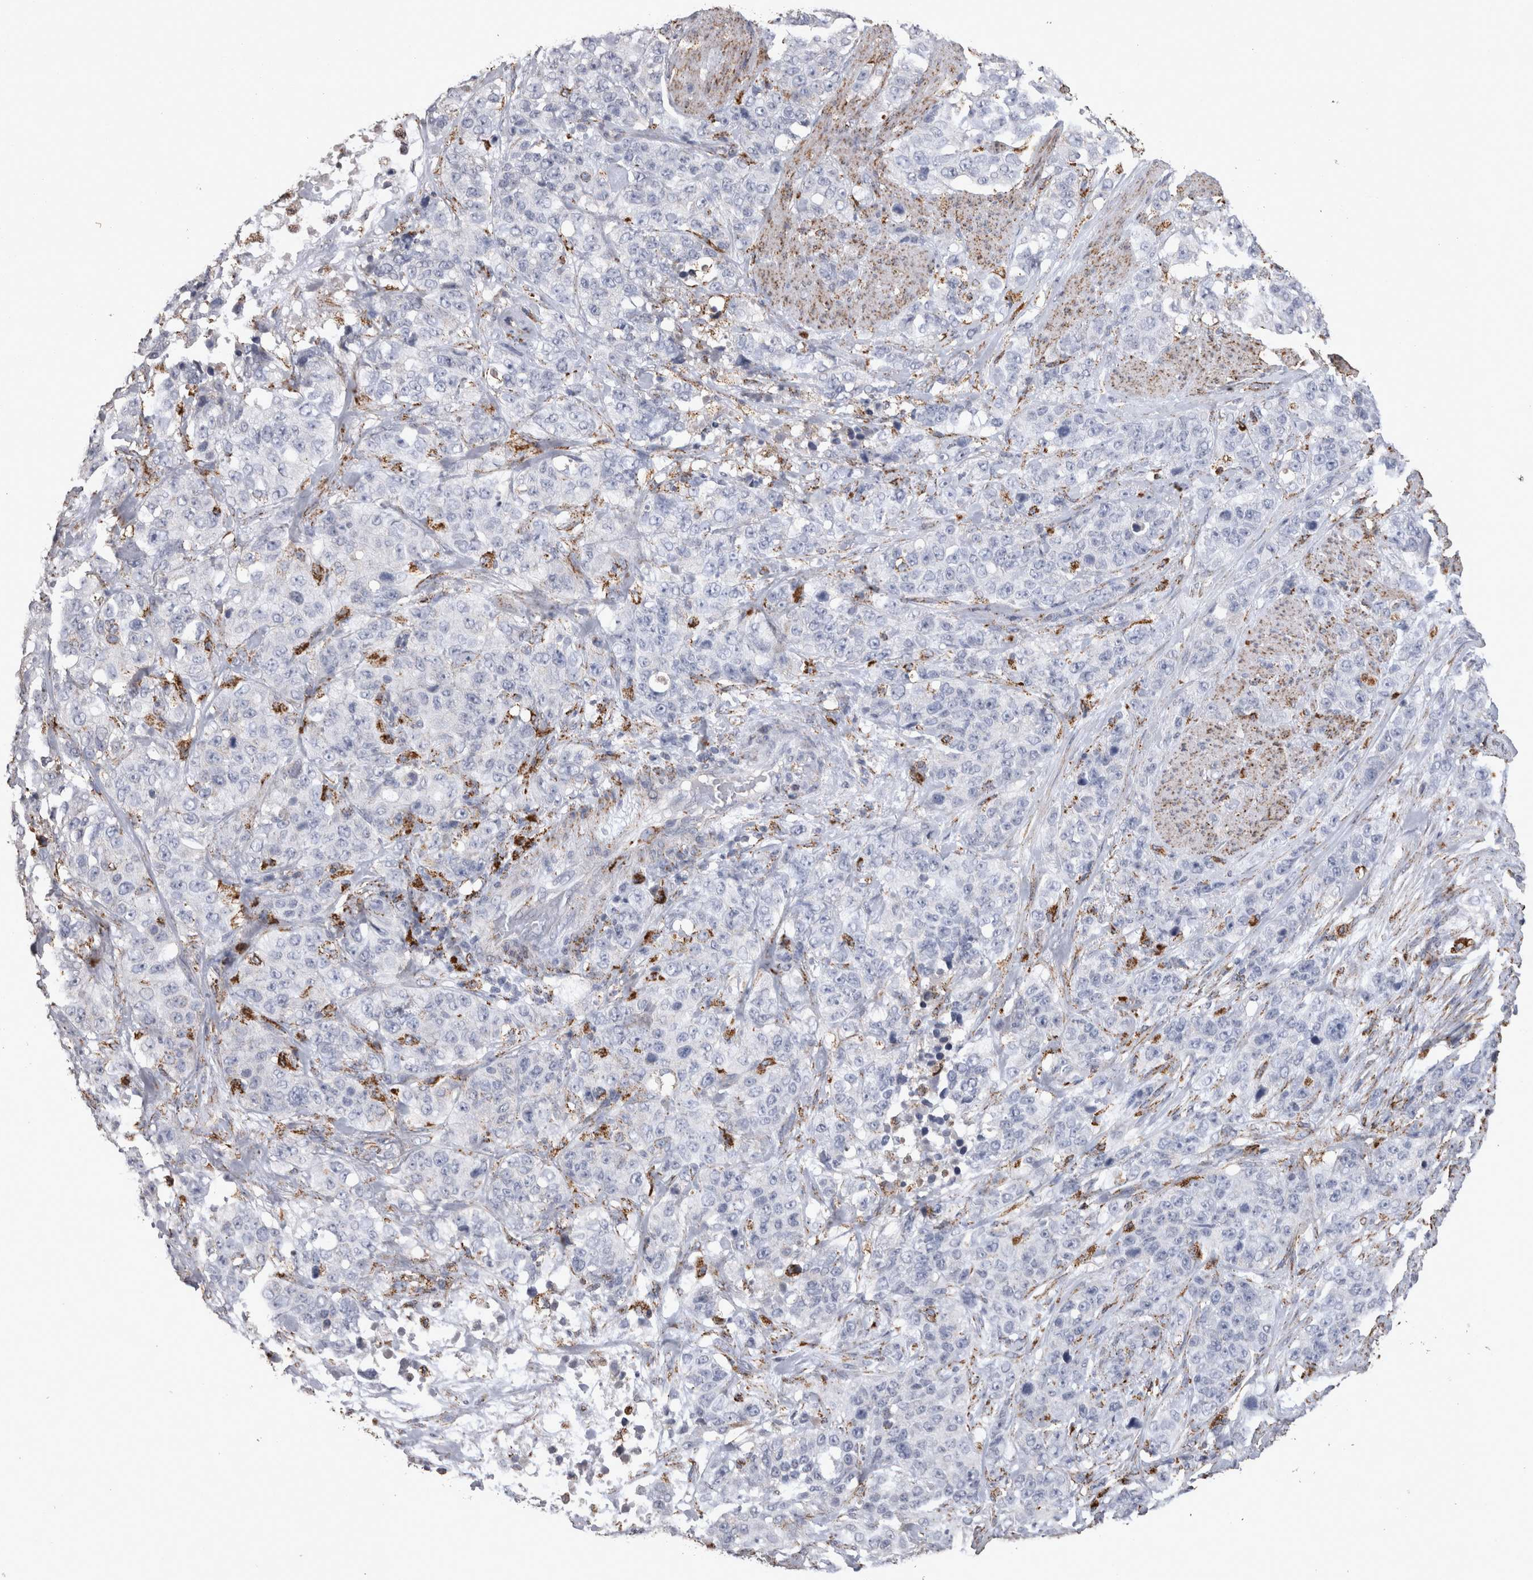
{"staining": {"intensity": "negative", "quantity": "none", "location": "none"}, "tissue": "stomach cancer", "cell_type": "Tumor cells", "image_type": "cancer", "snomed": [{"axis": "morphology", "description": "Adenocarcinoma, NOS"}, {"axis": "topography", "description": "Stomach"}], "caption": "Tumor cells show no significant protein positivity in stomach adenocarcinoma.", "gene": "DKK3", "patient": {"sex": "male", "age": 48}}